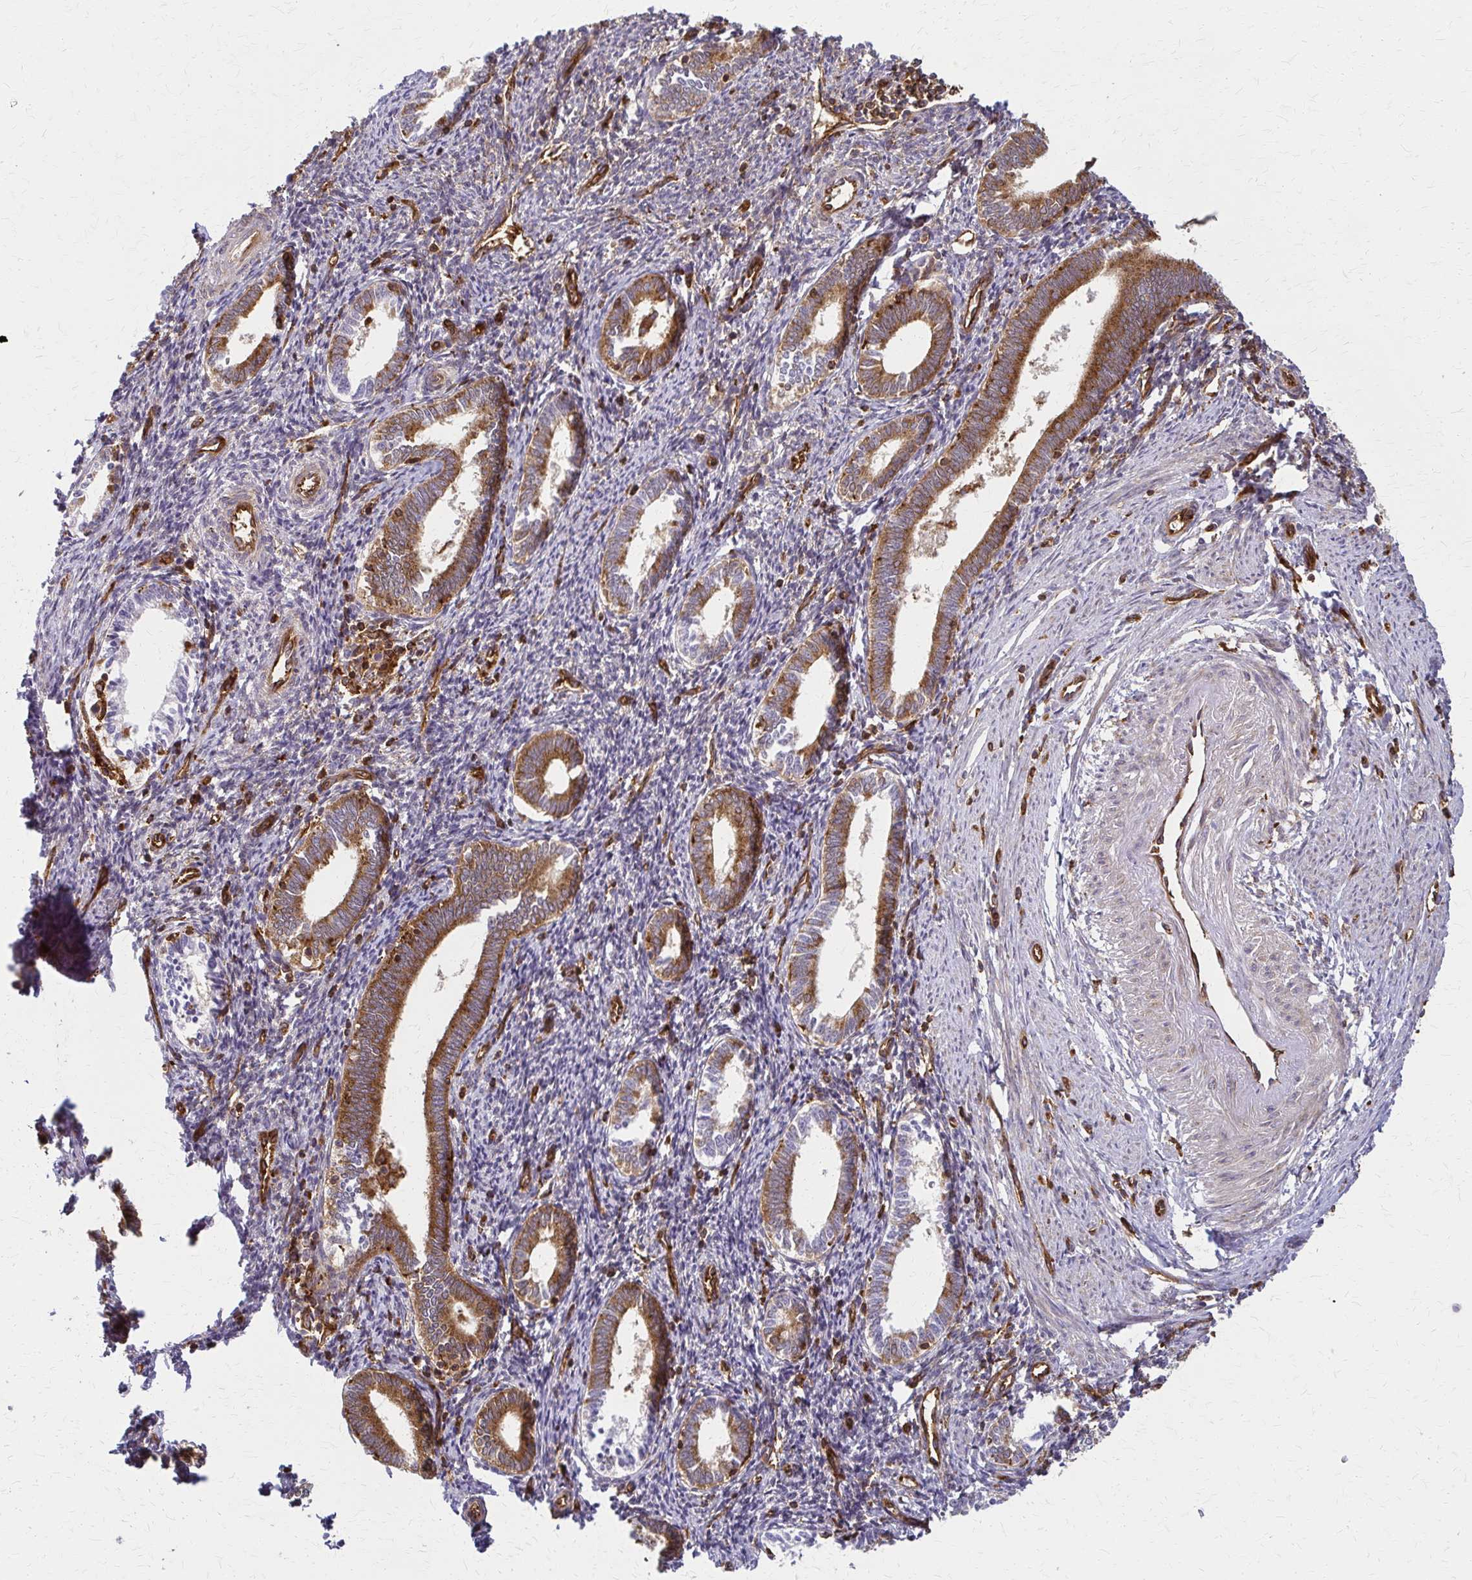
{"staining": {"intensity": "moderate", "quantity": "25%-75%", "location": "cytoplasmic/membranous"}, "tissue": "endometrium", "cell_type": "Cells in endometrial stroma", "image_type": "normal", "snomed": [{"axis": "morphology", "description": "Normal tissue, NOS"}, {"axis": "topography", "description": "Endometrium"}], "caption": "DAB (3,3'-diaminobenzidine) immunohistochemical staining of unremarkable endometrium shows moderate cytoplasmic/membranous protein staining in approximately 25%-75% of cells in endometrial stroma. The protein is stained brown, and the nuclei are stained in blue (DAB IHC with brightfield microscopy, high magnification).", "gene": "WASF2", "patient": {"sex": "female", "age": 41}}